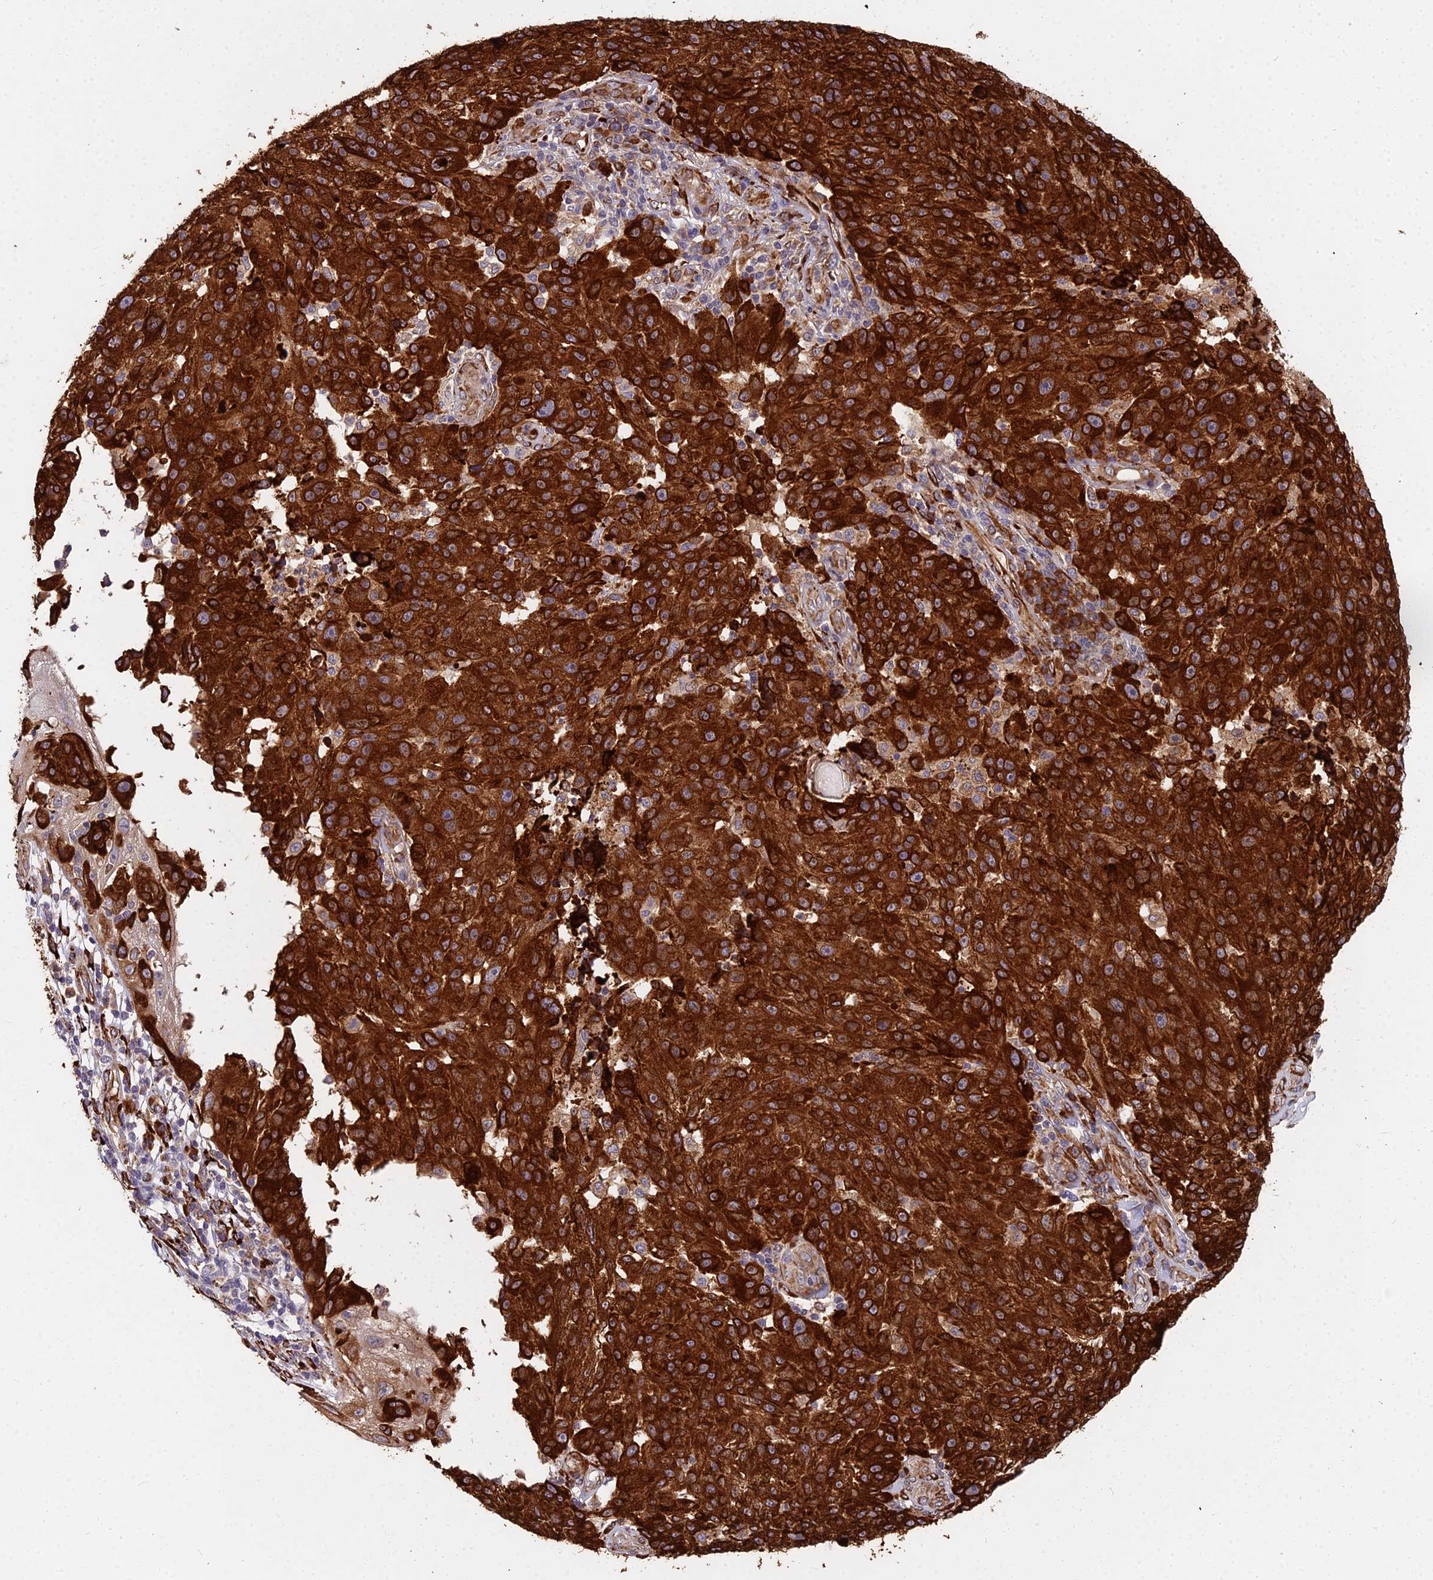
{"staining": {"intensity": "strong", "quantity": ">75%", "location": "cytoplasmic/membranous"}, "tissue": "melanoma", "cell_type": "Tumor cells", "image_type": "cancer", "snomed": [{"axis": "morphology", "description": "Malignant melanoma, NOS"}, {"axis": "topography", "description": "Skin"}], "caption": "IHC of human malignant melanoma shows high levels of strong cytoplasmic/membranous positivity in approximately >75% of tumor cells.", "gene": "NDUFAF7", "patient": {"sex": "male", "age": 53}}